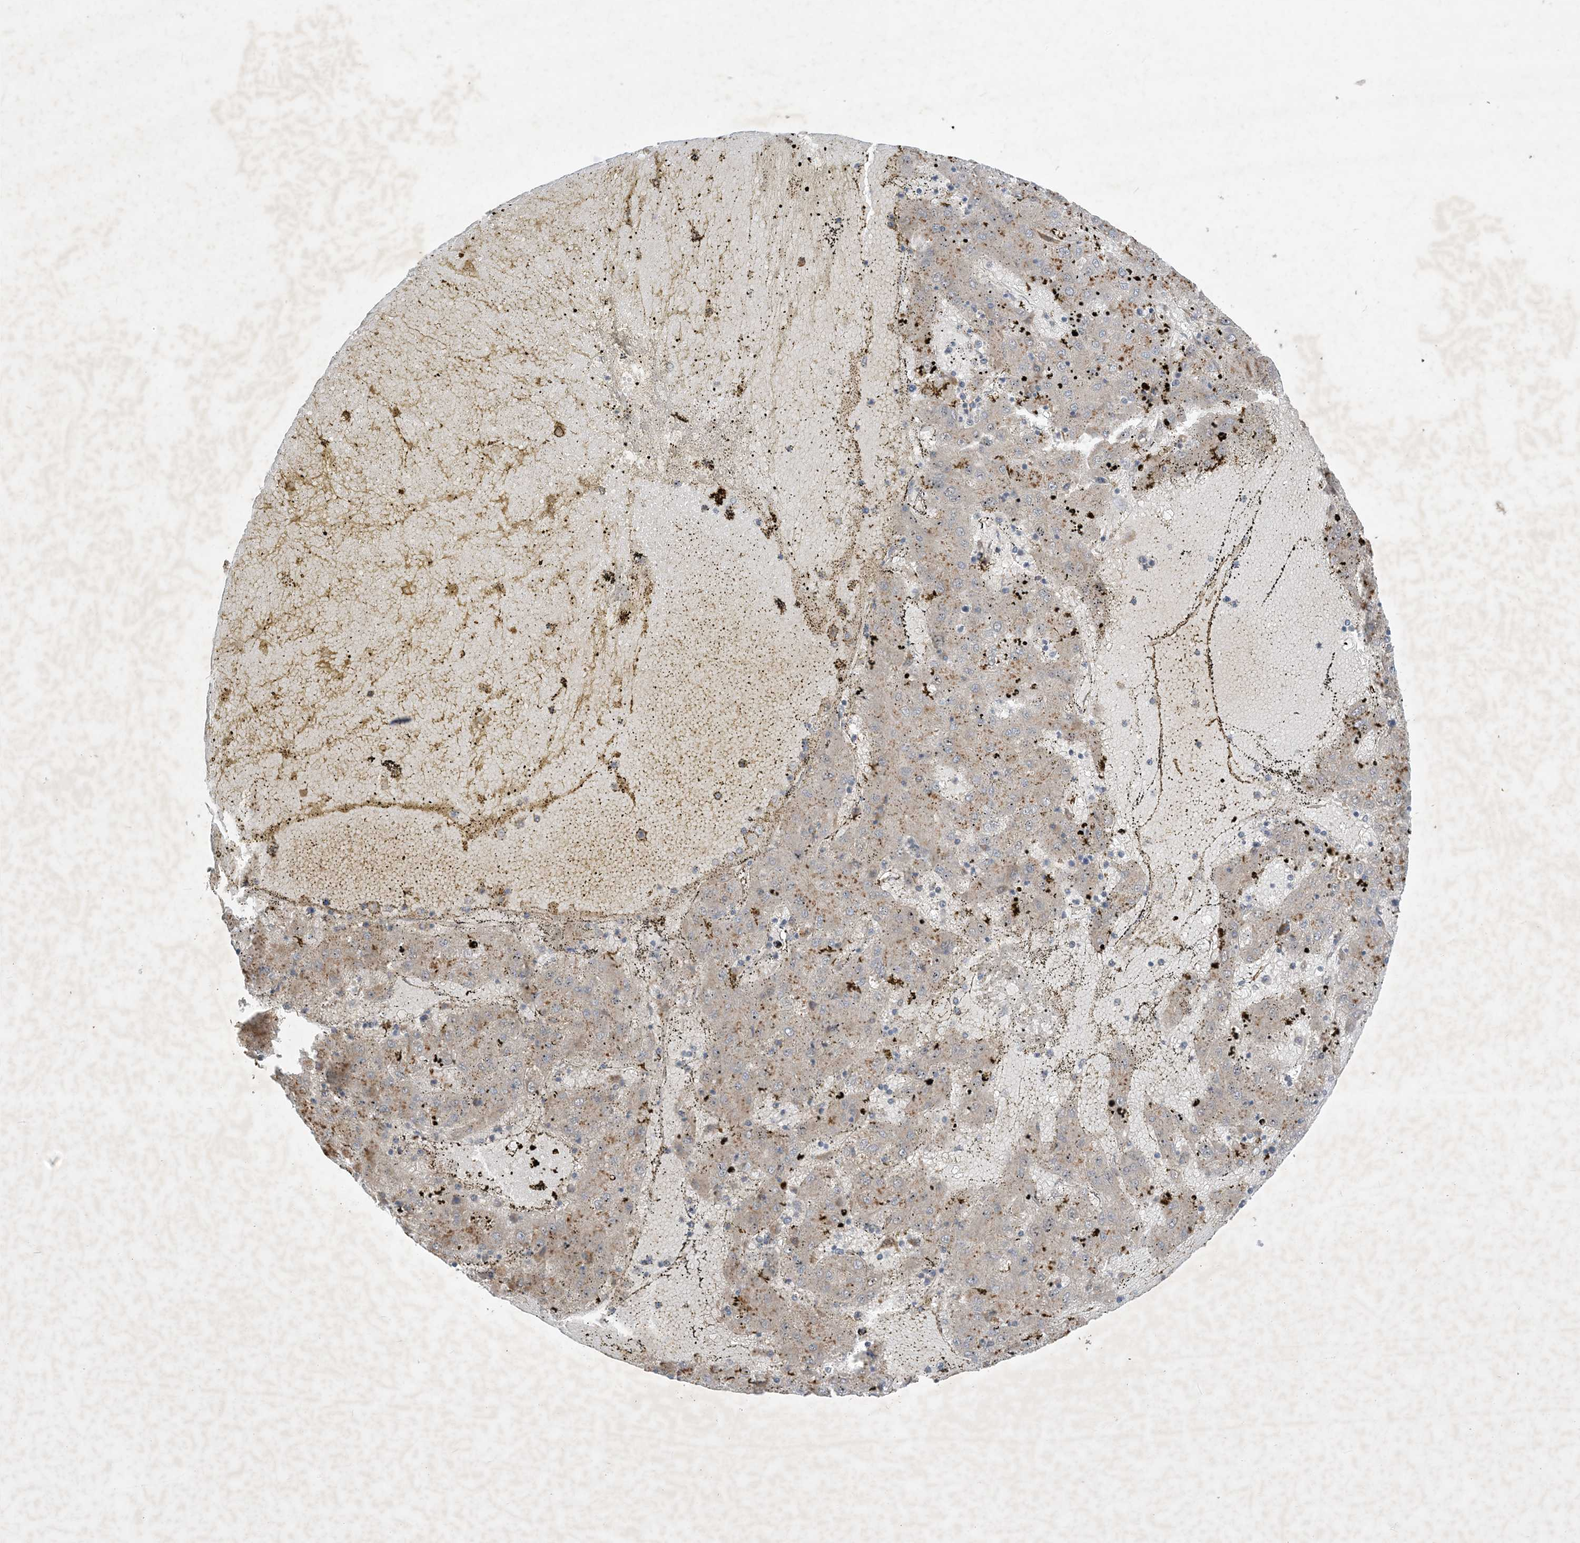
{"staining": {"intensity": "weak", "quantity": "25%-75%", "location": "cytoplasmic/membranous"}, "tissue": "liver cancer", "cell_type": "Tumor cells", "image_type": "cancer", "snomed": [{"axis": "morphology", "description": "Carcinoma, Hepatocellular, NOS"}, {"axis": "topography", "description": "Liver"}], "caption": "Immunohistochemical staining of human liver cancer exhibits low levels of weak cytoplasmic/membranous positivity in about 25%-75% of tumor cells. (IHC, brightfield microscopy, high magnification).", "gene": "MRPS18A", "patient": {"sex": "male", "age": 72}}